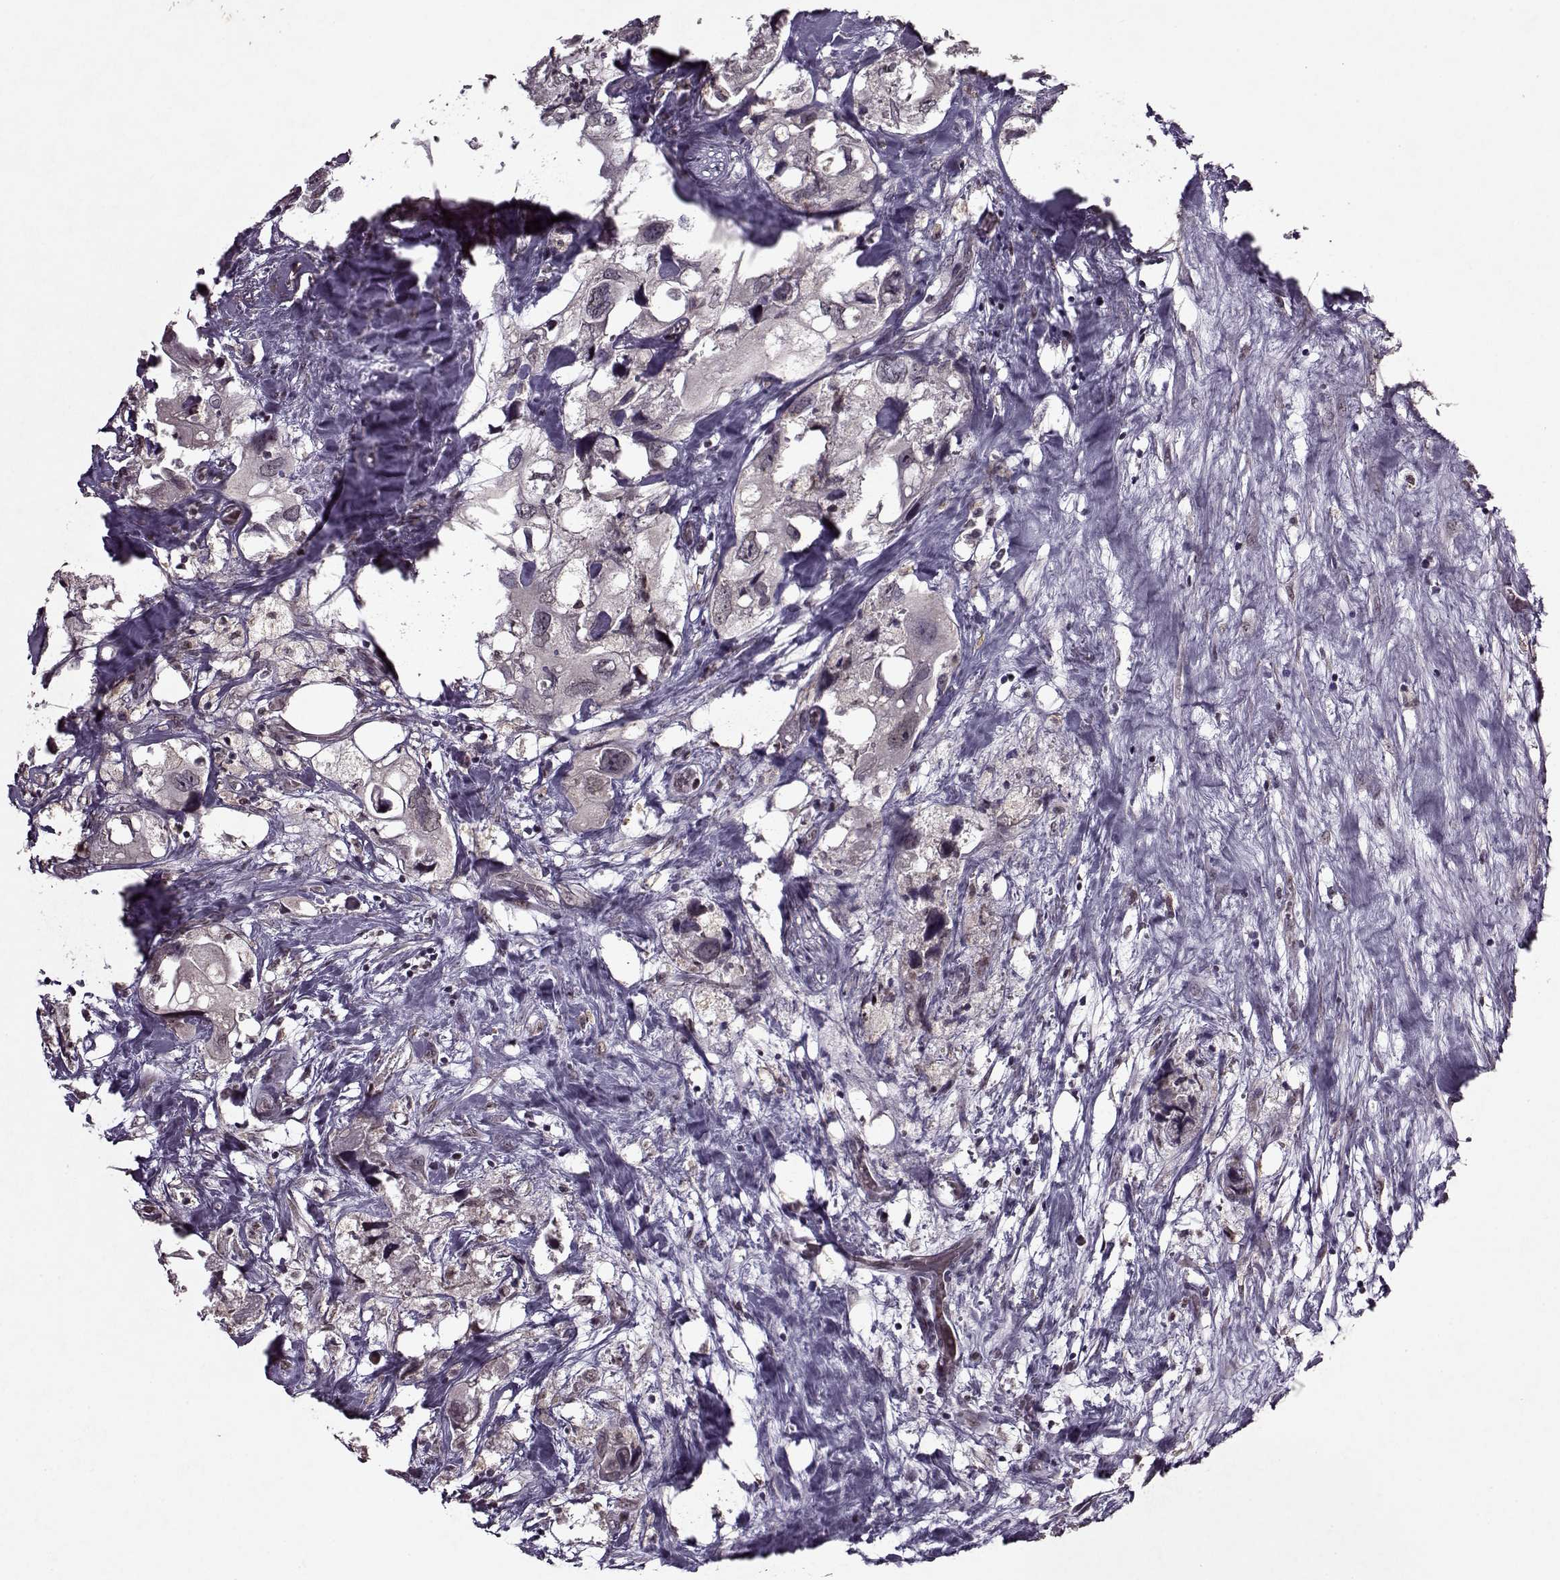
{"staining": {"intensity": "negative", "quantity": "none", "location": "none"}, "tissue": "urothelial cancer", "cell_type": "Tumor cells", "image_type": "cancer", "snomed": [{"axis": "morphology", "description": "Urothelial carcinoma, High grade"}, {"axis": "topography", "description": "Urinary bladder"}], "caption": "High-grade urothelial carcinoma was stained to show a protein in brown. There is no significant expression in tumor cells.", "gene": "PSMA7", "patient": {"sex": "male", "age": 59}}